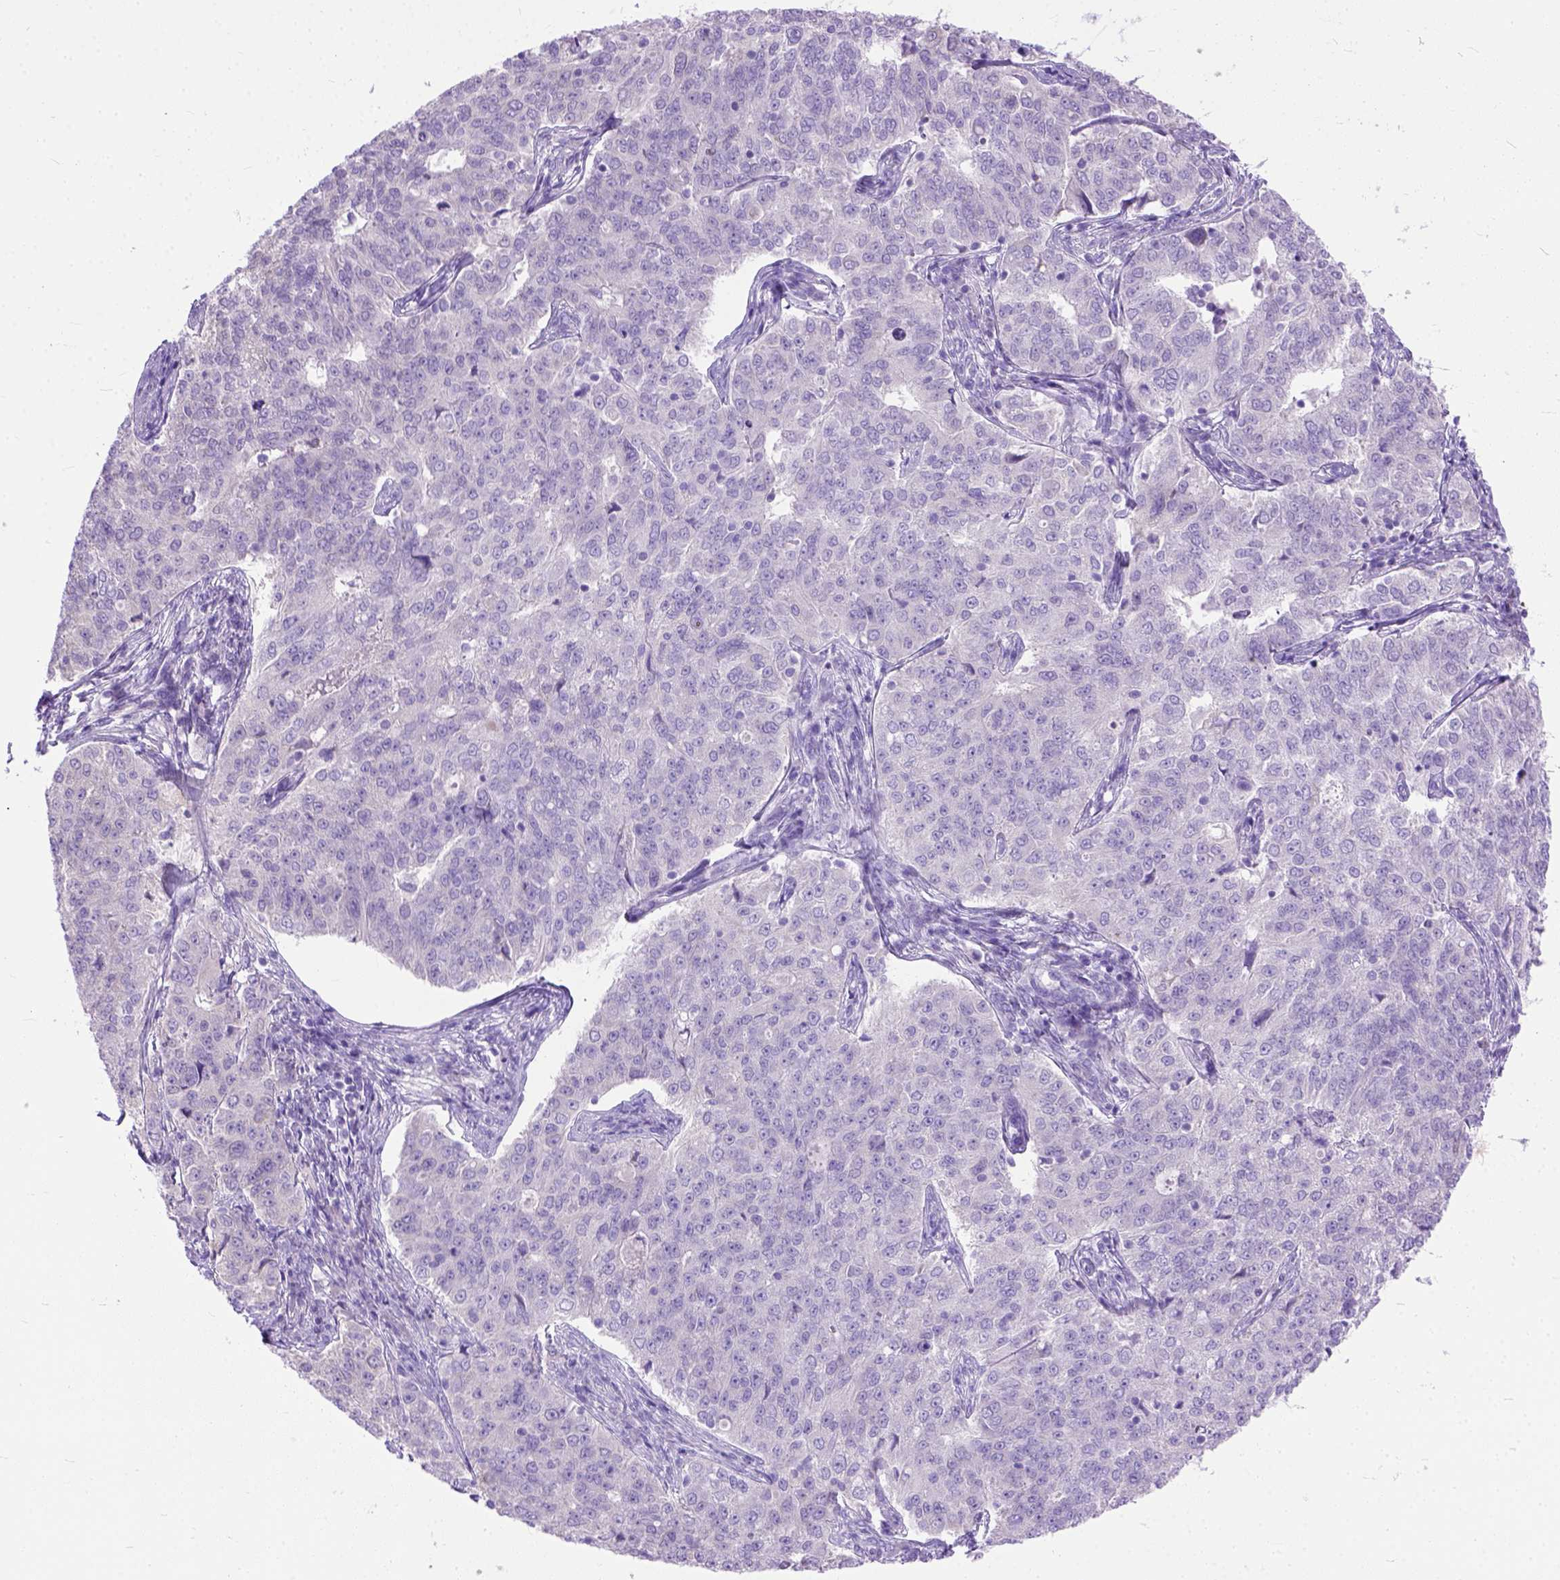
{"staining": {"intensity": "negative", "quantity": "none", "location": "none"}, "tissue": "endometrial cancer", "cell_type": "Tumor cells", "image_type": "cancer", "snomed": [{"axis": "morphology", "description": "Adenocarcinoma, NOS"}, {"axis": "topography", "description": "Endometrium"}], "caption": "A high-resolution image shows immunohistochemistry (IHC) staining of endometrial adenocarcinoma, which demonstrates no significant positivity in tumor cells.", "gene": "ODAD3", "patient": {"sex": "female", "age": 43}}